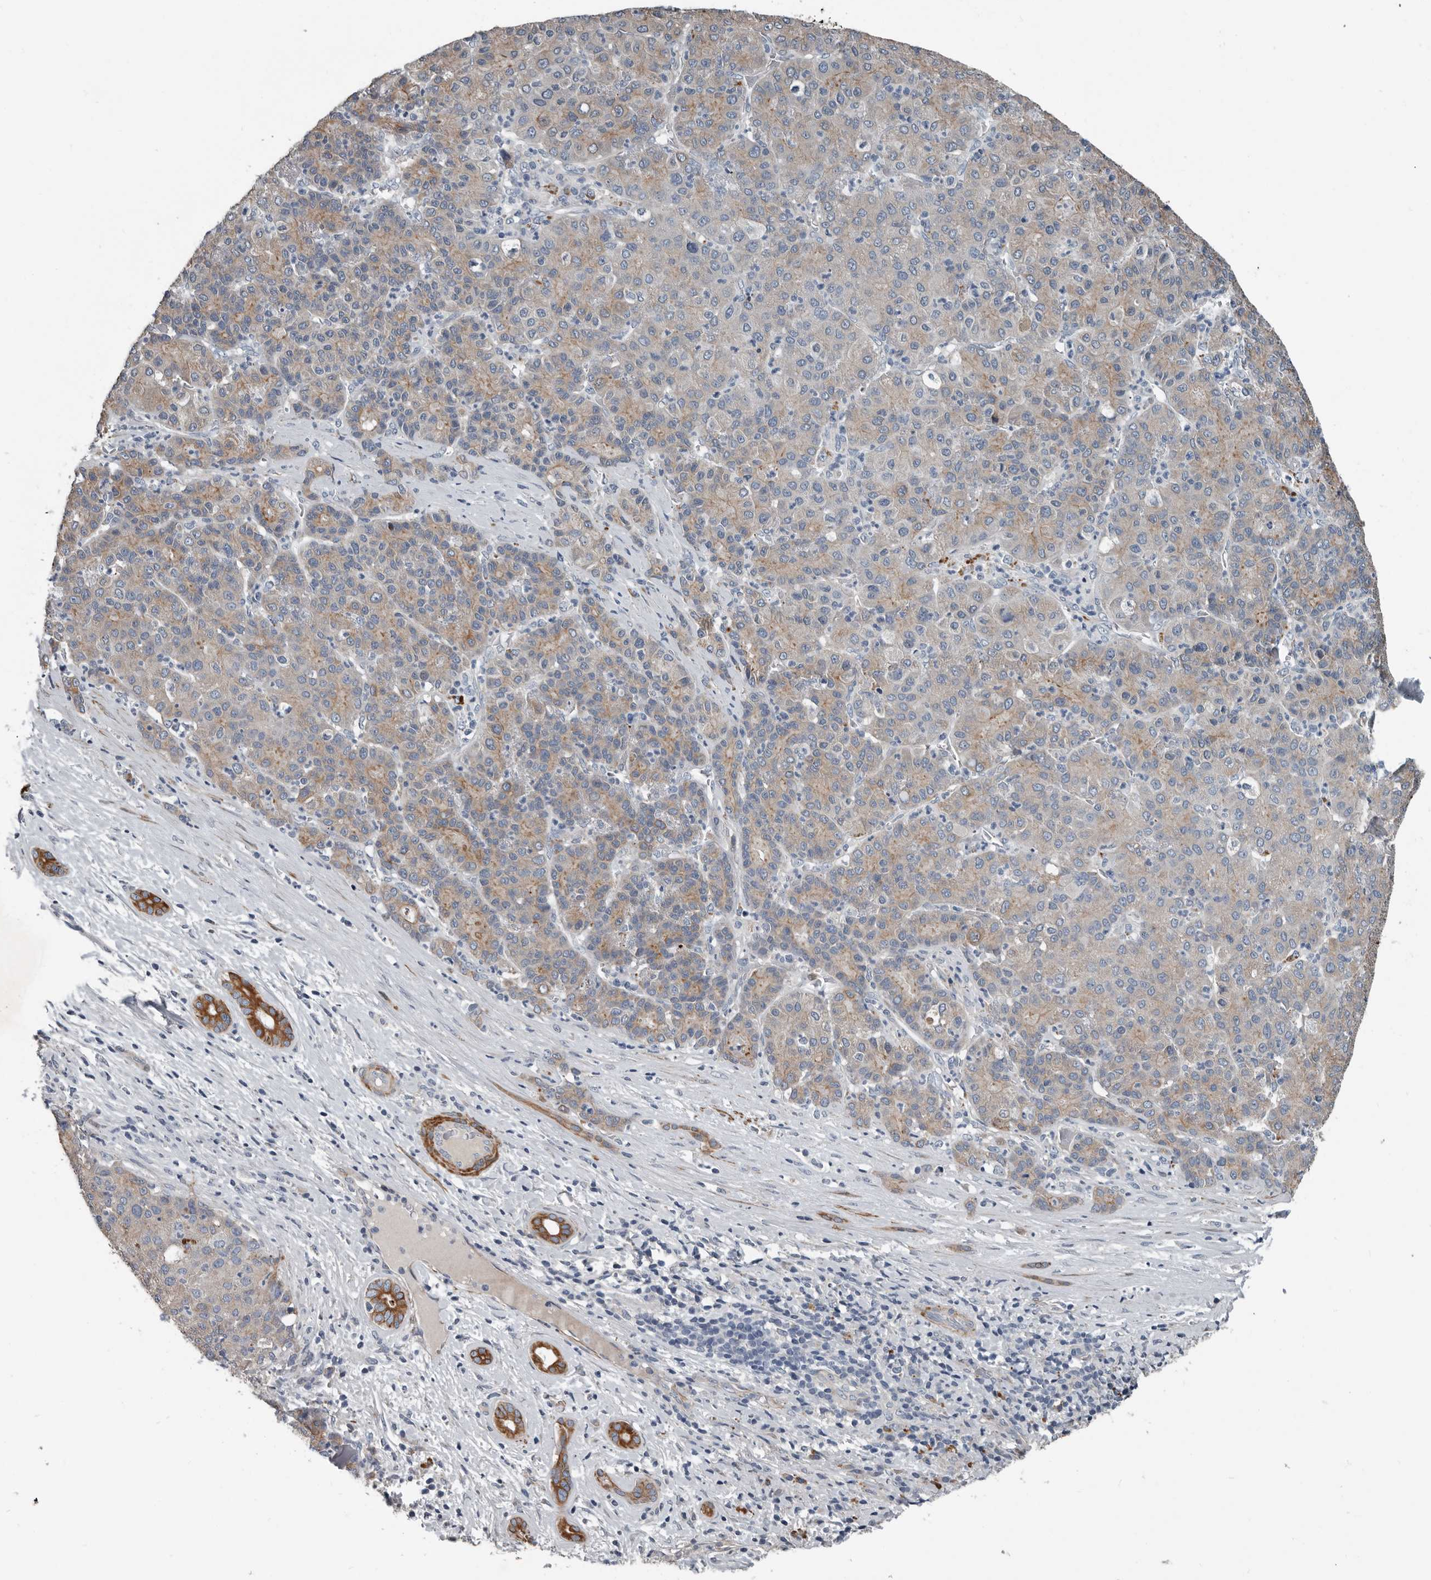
{"staining": {"intensity": "weak", "quantity": "<25%", "location": "cytoplasmic/membranous"}, "tissue": "liver cancer", "cell_type": "Tumor cells", "image_type": "cancer", "snomed": [{"axis": "morphology", "description": "Carcinoma, Hepatocellular, NOS"}, {"axis": "topography", "description": "Liver"}], "caption": "Immunohistochemical staining of human liver cancer demonstrates no significant staining in tumor cells.", "gene": "DPY19L4", "patient": {"sex": "male", "age": 65}}